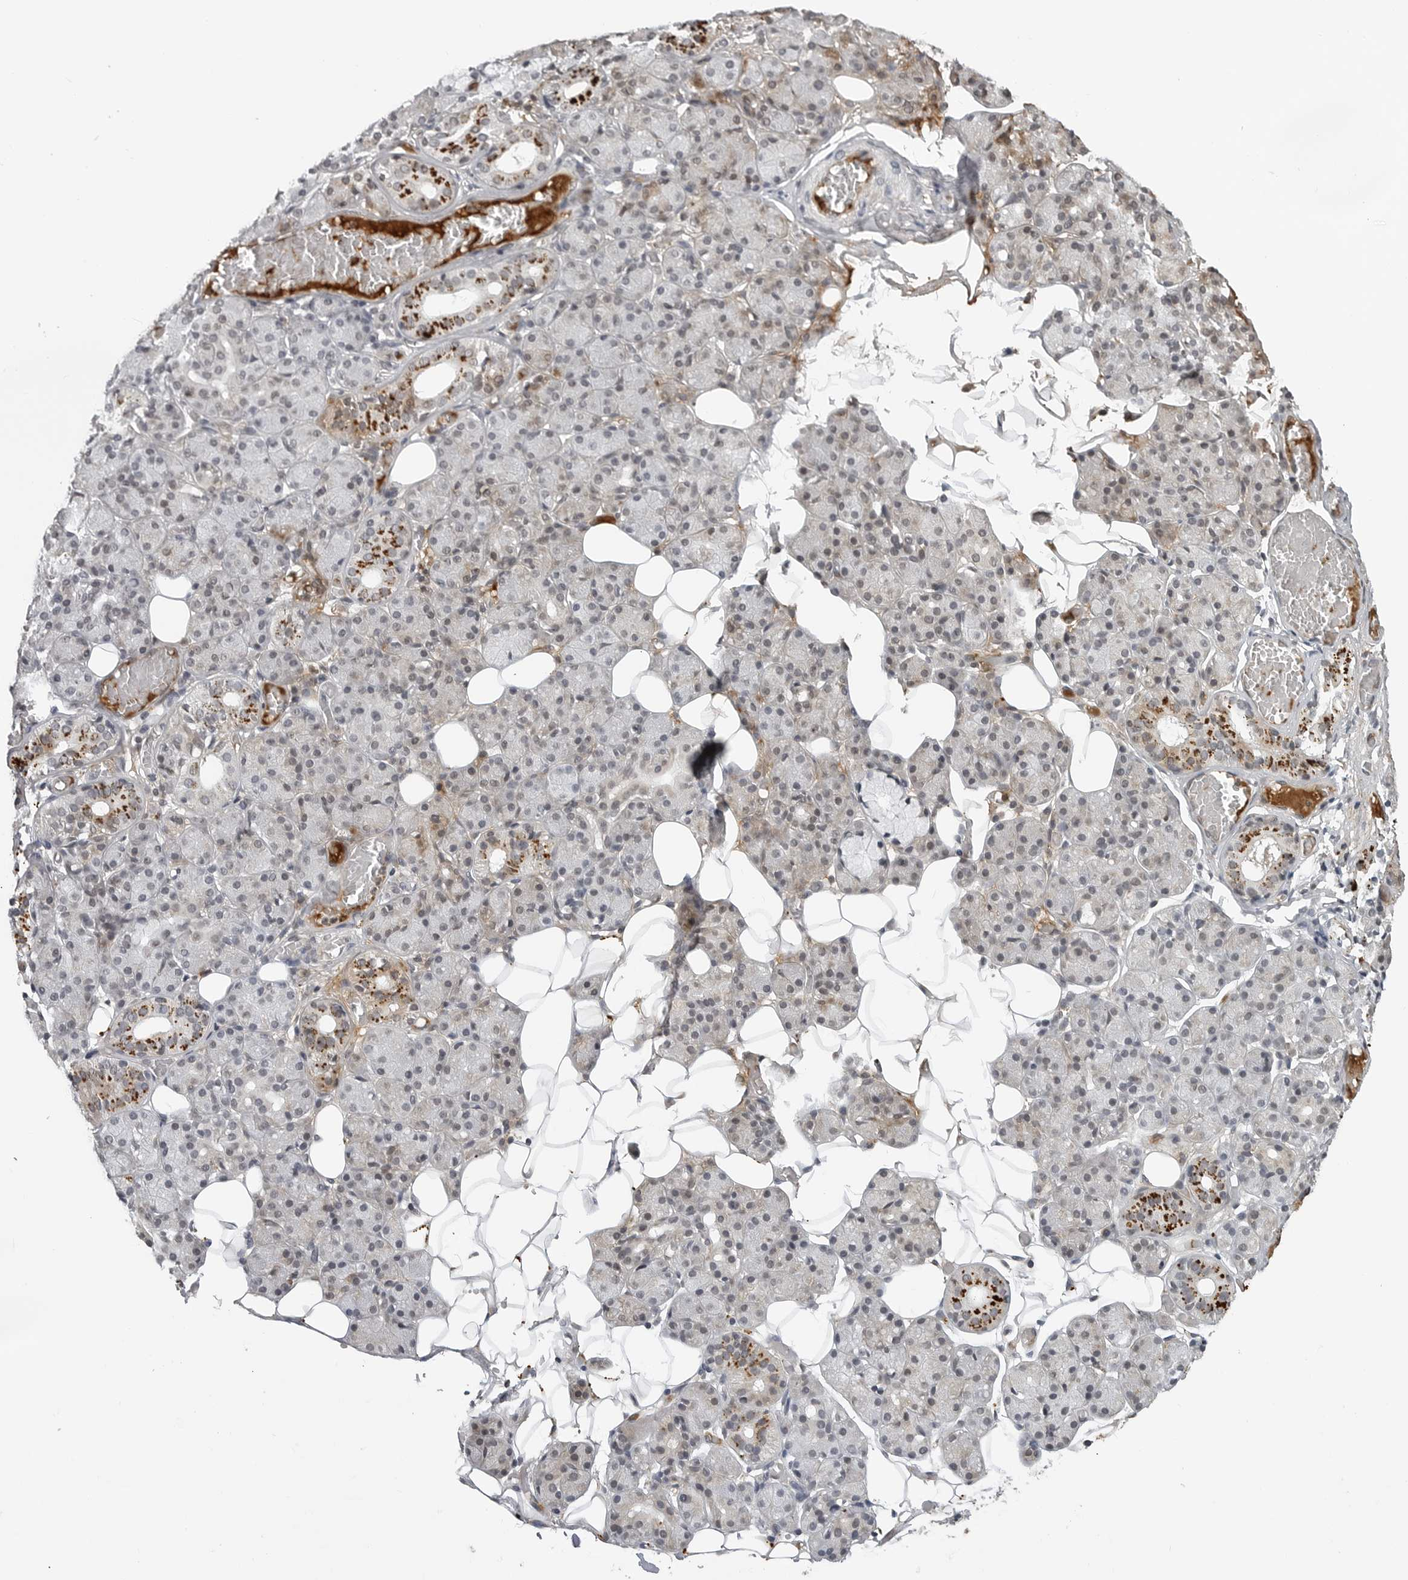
{"staining": {"intensity": "strong", "quantity": "<25%", "location": "cytoplasmic/membranous"}, "tissue": "salivary gland", "cell_type": "Glandular cells", "image_type": "normal", "snomed": [{"axis": "morphology", "description": "Normal tissue, NOS"}, {"axis": "topography", "description": "Salivary gland"}], "caption": "IHC photomicrograph of unremarkable salivary gland: human salivary gland stained using immunohistochemistry demonstrates medium levels of strong protein expression localized specifically in the cytoplasmic/membranous of glandular cells, appearing as a cytoplasmic/membranous brown color.", "gene": "CXCR5", "patient": {"sex": "male", "age": 63}}